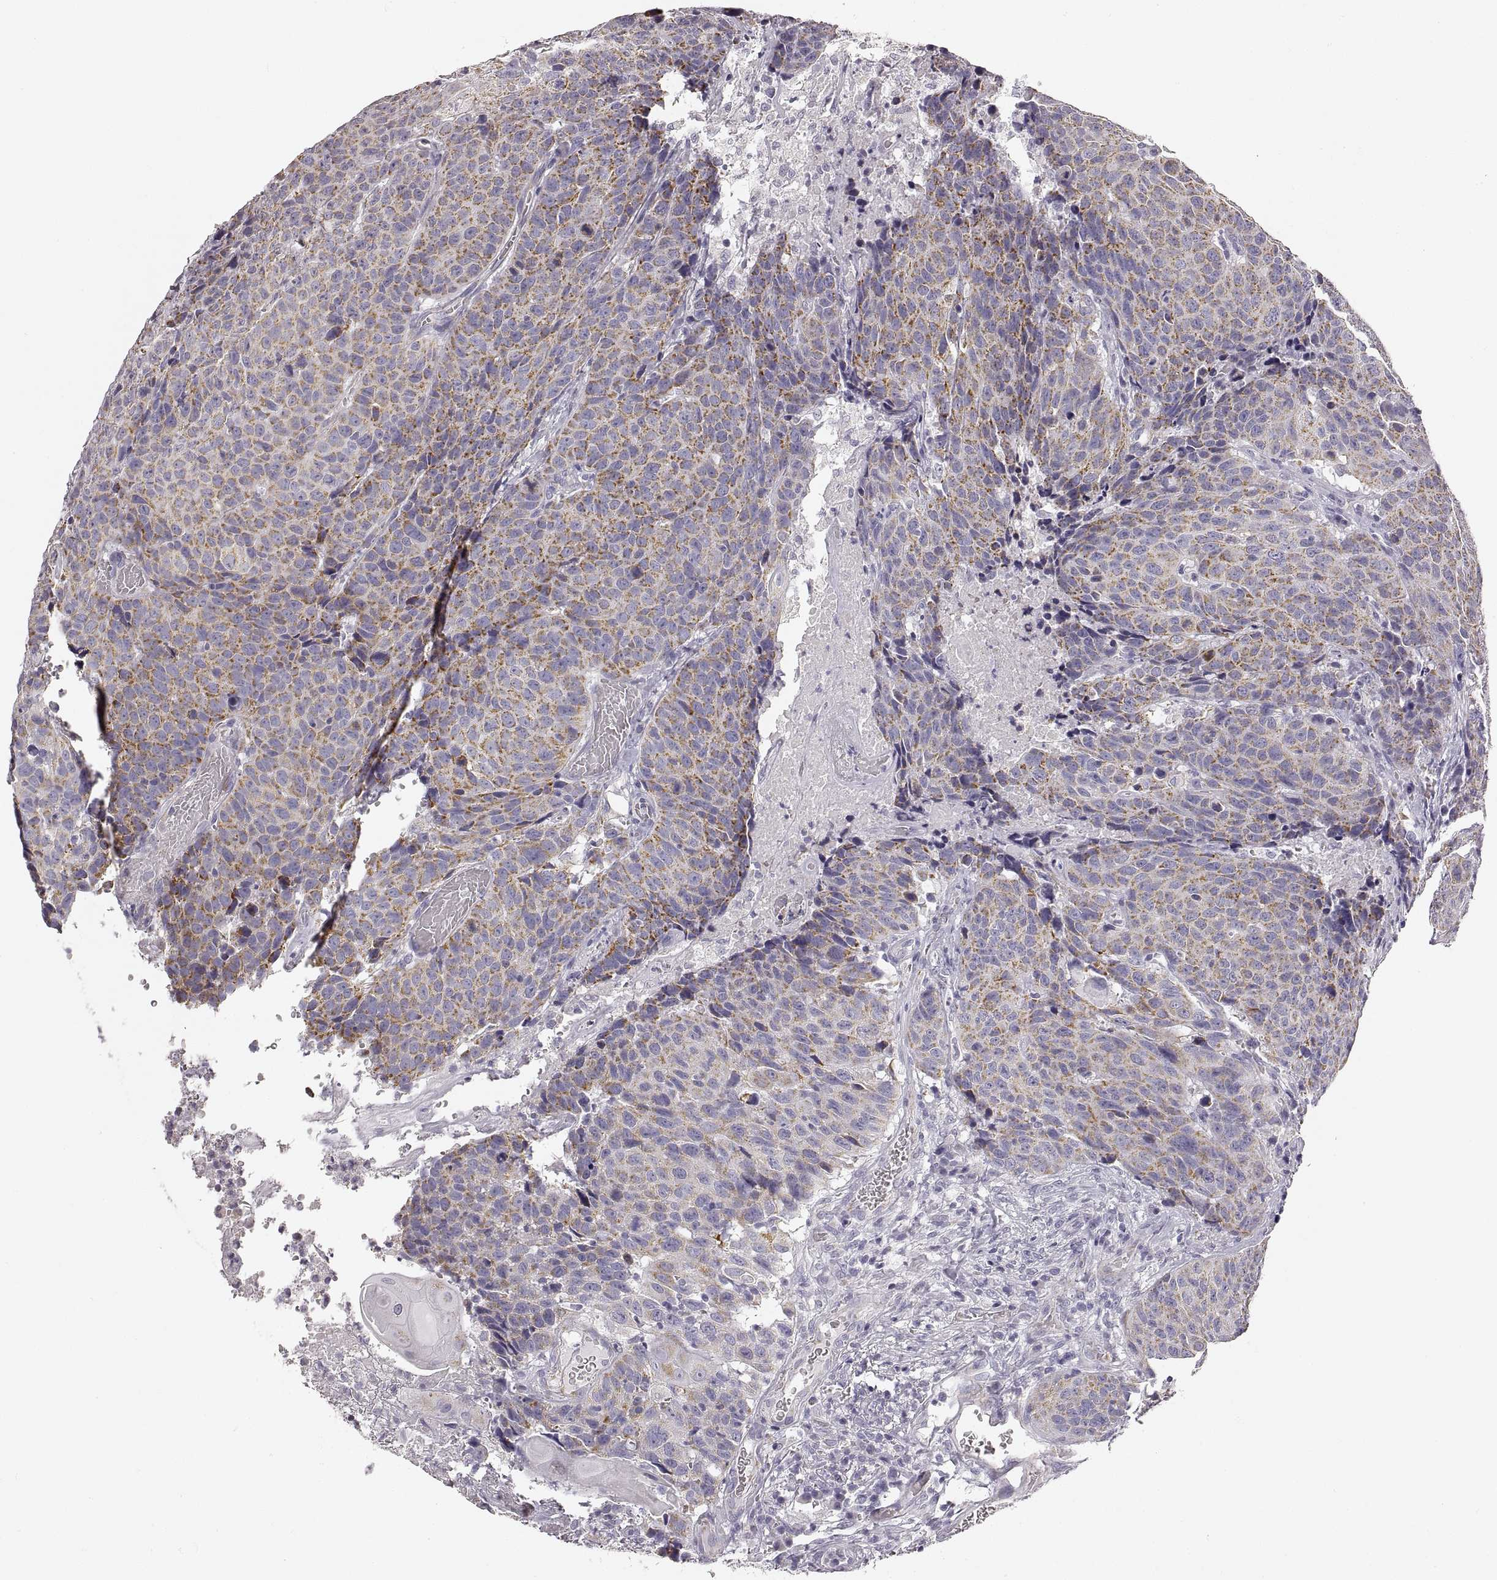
{"staining": {"intensity": "moderate", "quantity": "25%-75%", "location": "cytoplasmic/membranous"}, "tissue": "head and neck cancer", "cell_type": "Tumor cells", "image_type": "cancer", "snomed": [{"axis": "morphology", "description": "Squamous cell carcinoma, NOS"}, {"axis": "topography", "description": "Head-Neck"}], "caption": "Moderate cytoplasmic/membranous positivity is seen in about 25%-75% of tumor cells in head and neck squamous cell carcinoma.", "gene": "RDH13", "patient": {"sex": "male", "age": 66}}